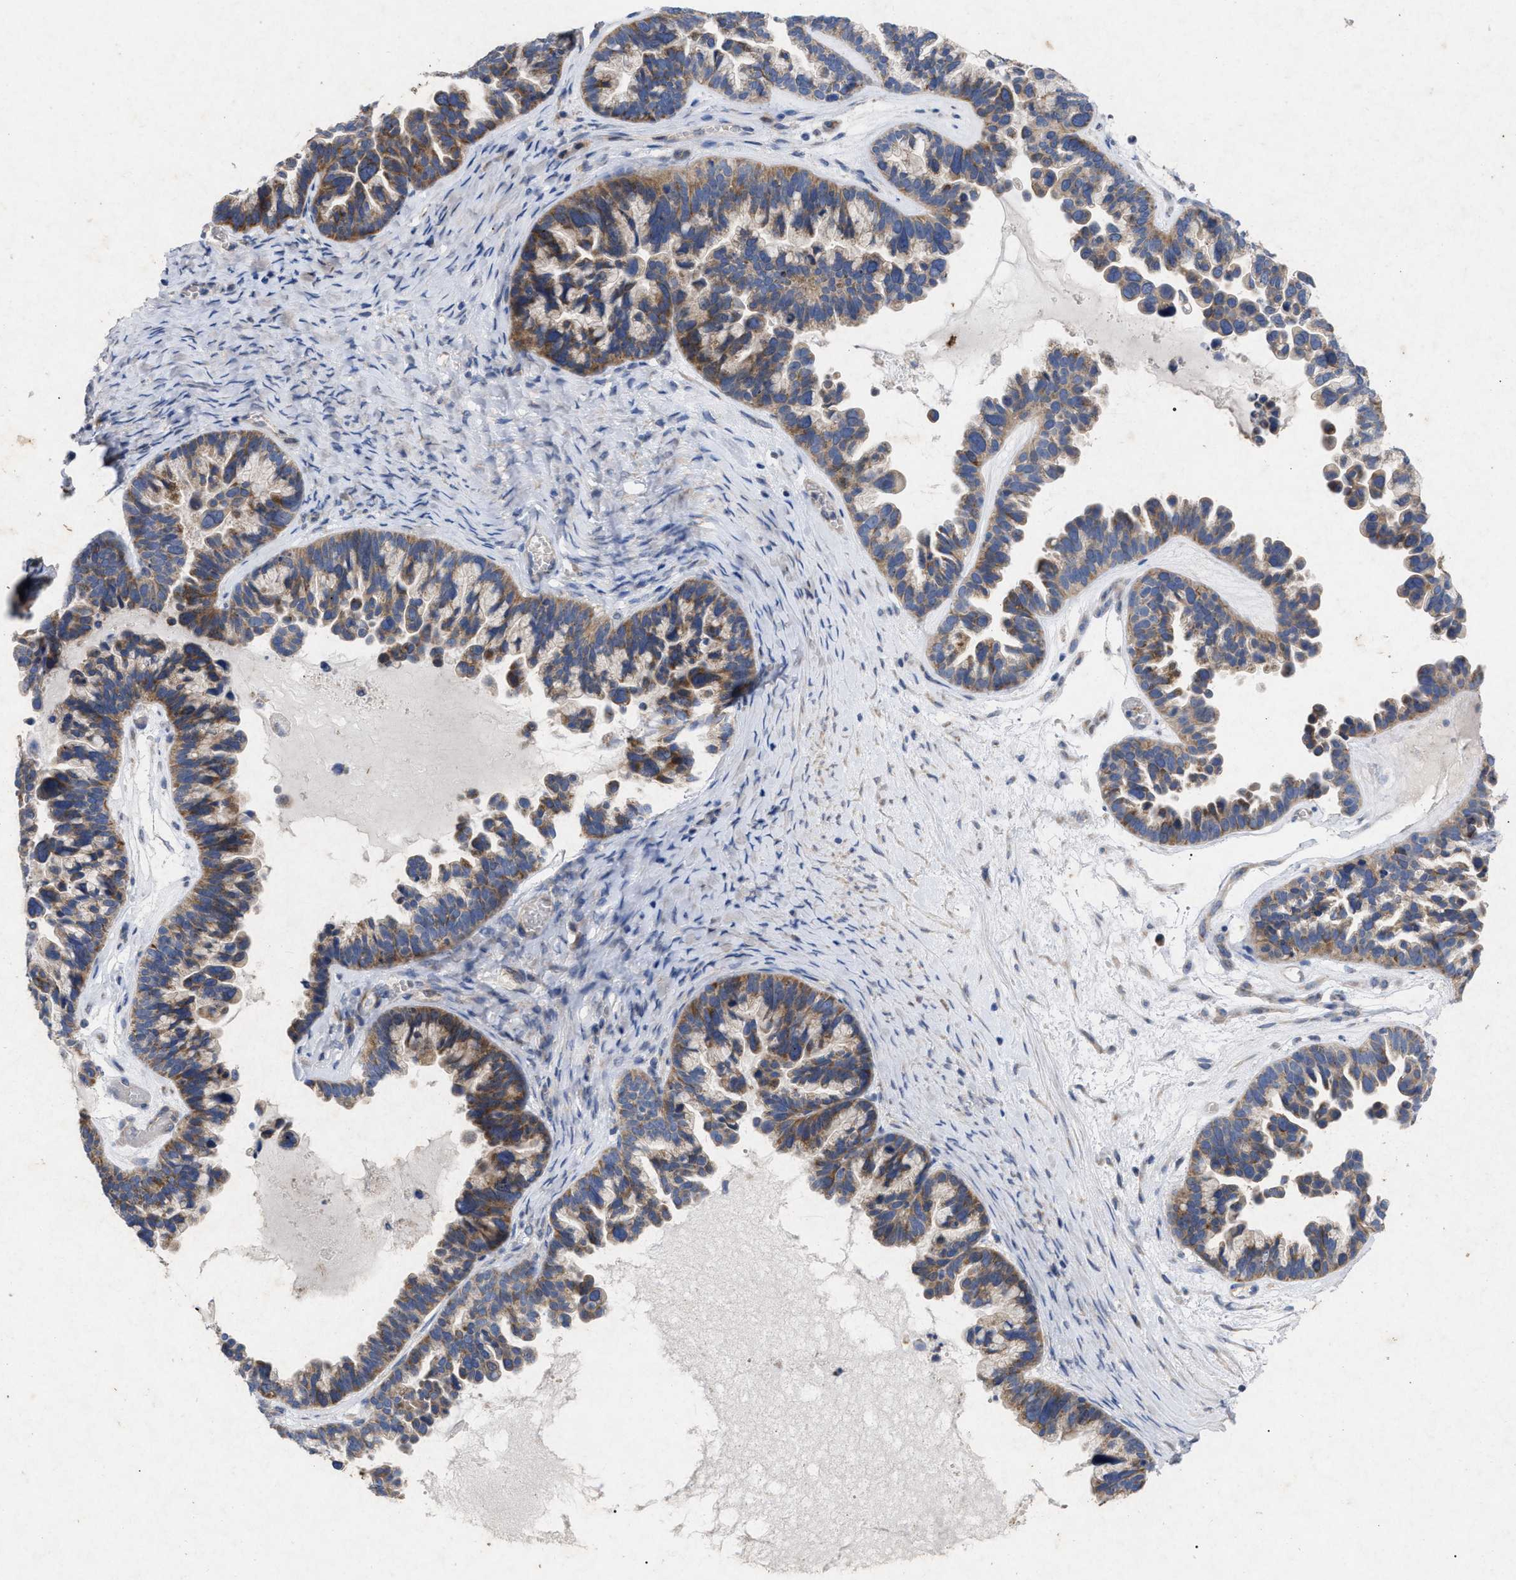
{"staining": {"intensity": "strong", "quantity": "25%-75%", "location": "cytoplasmic/membranous"}, "tissue": "ovarian cancer", "cell_type": "Tumor cells", "image_type": "cancer", "snomed": [{"axis": "morphology", "description": "Cystadenocarcinoma, serous, NOS"}, {"axis": "topography", "description": "Ovary"}], "caption": "Immunohistochemistry (IHC) photomicrograph of neoplastic tissue: ovarian cancer (serous cystadenocarcinoma) stained using immunohistochemistry exhibits high levels of strong protein expression localized specifically in the cytoplasmic/membranous of tumor cells, appearing as a cytoplasmic/membranous brown color.", "gene": "VIP", "patient": {"sex": "female", "age": 56}}